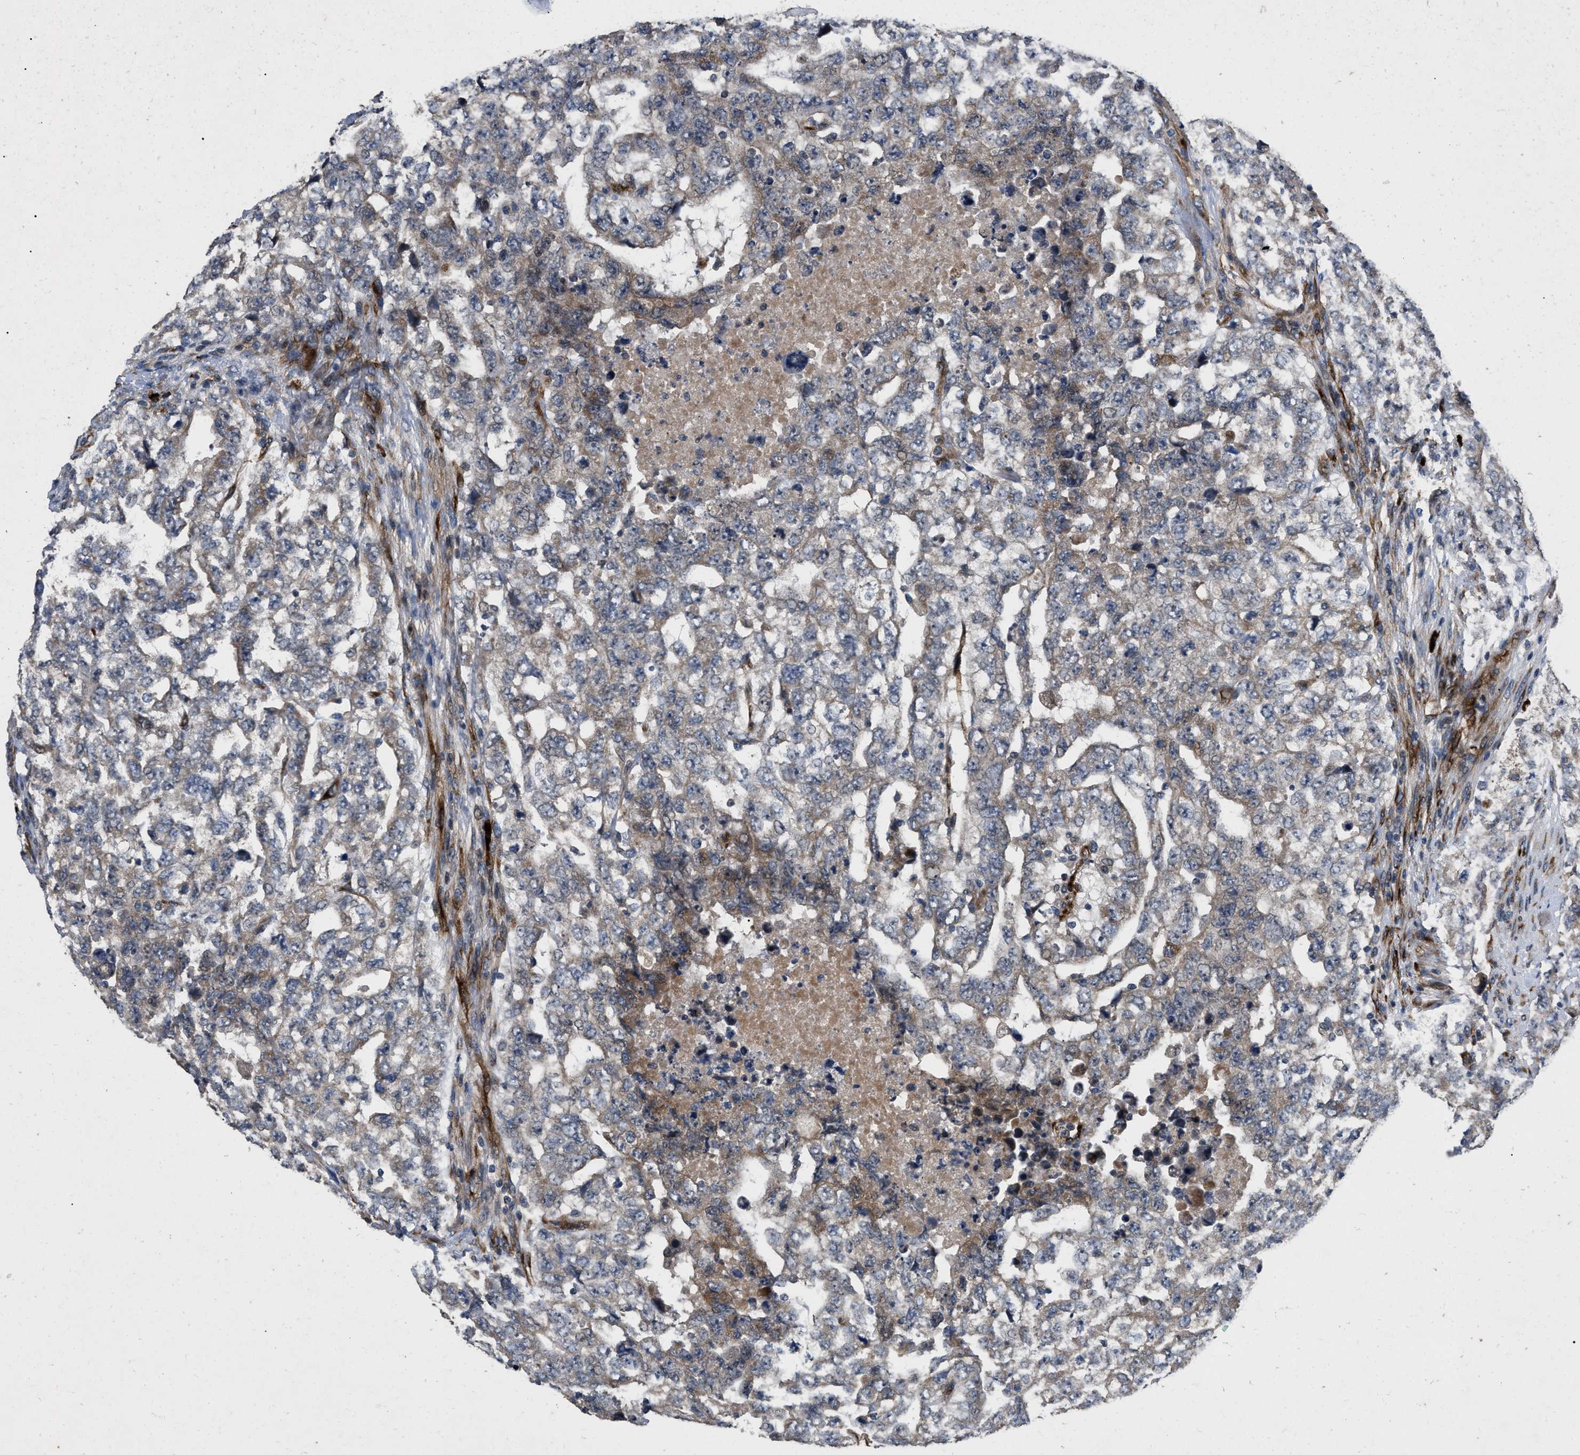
{"staining": {"intensity": "weak", "quantity": "<25%", "location": "cytoplasmic/membranous"}, "tissue": "testis cancer", "cell_type": "Tumor cells", "image_type": "cancer", "snomed": [{"axis": "morphology", "description": "Carcinoma, Embryonal, NOS"}, {"axis": "topography", "description": "Testis"}], "caption": "Testis embryonal carcinoma stained for a protein using IHC displays no staining tumor cells.", "gene": "HSPA12B", "patient": {"sex": "male", "age": 36}}